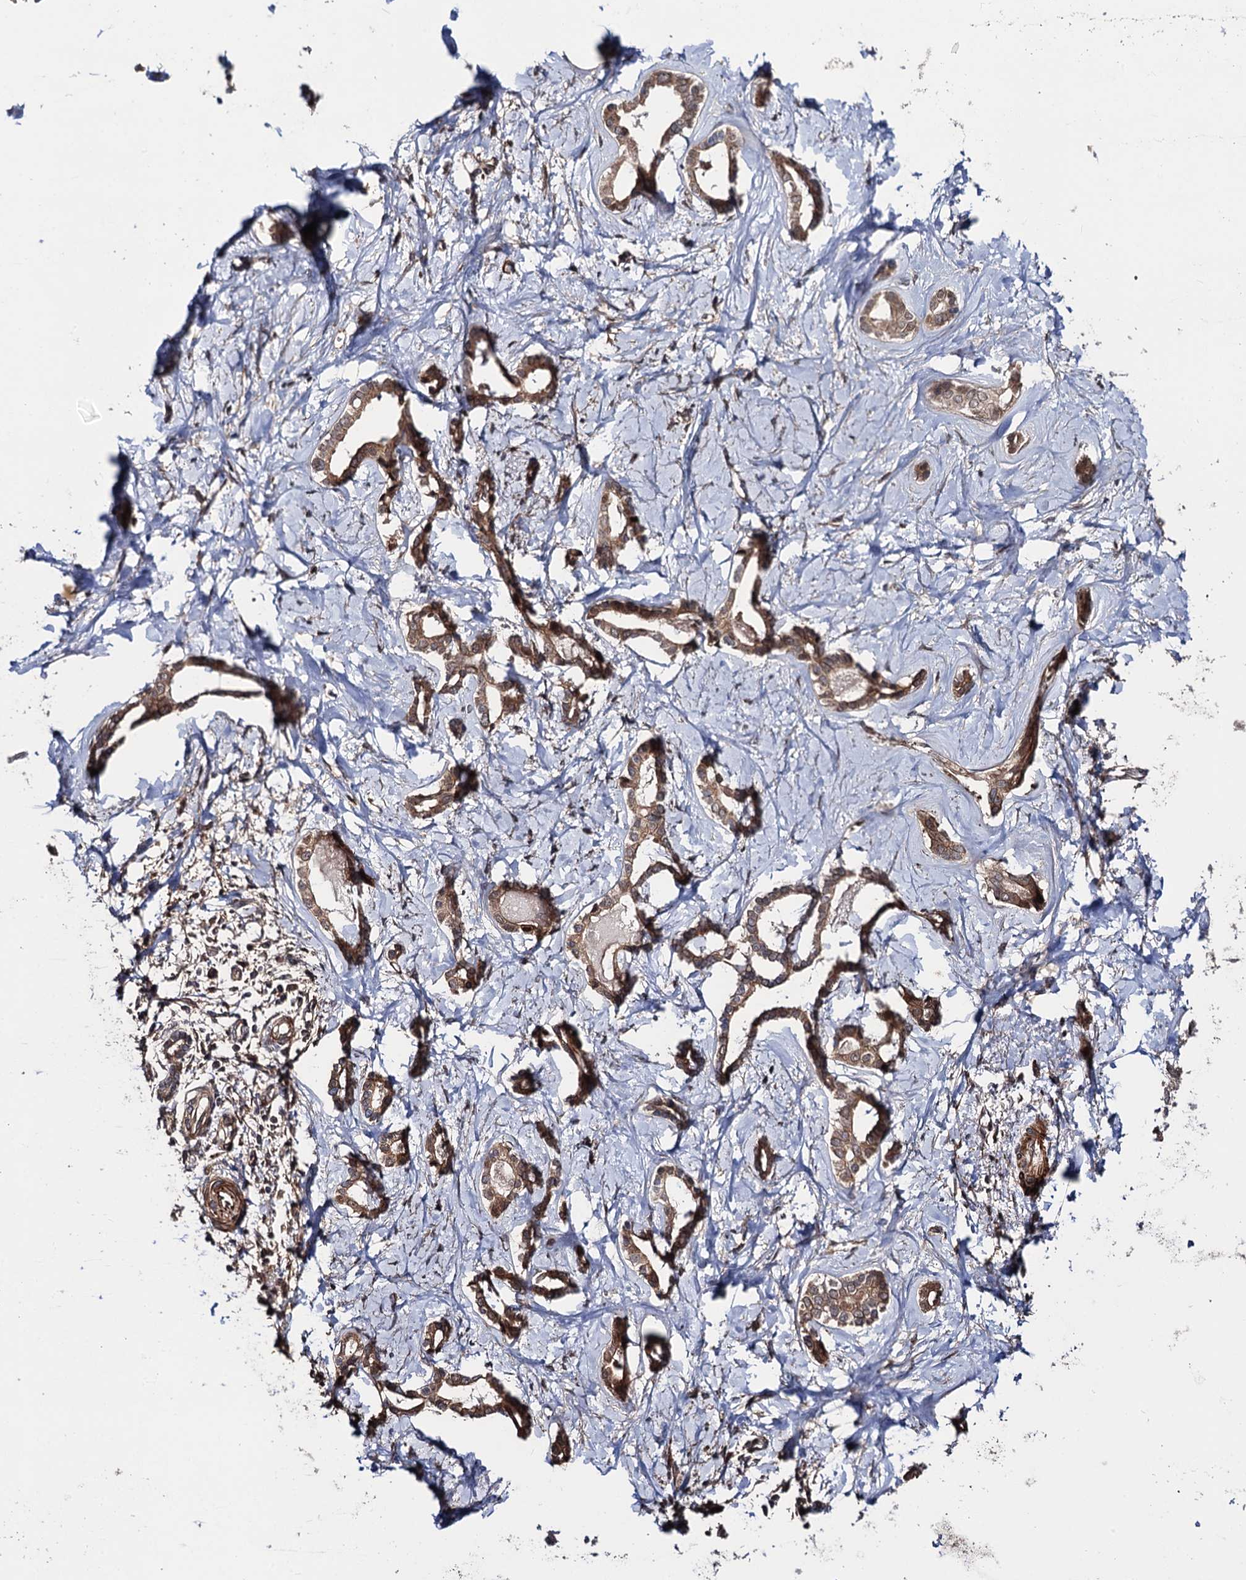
{"staining": {"intensity": "moderate", "quantity": "25%-75%", "location": "cytoplasmic/membranous"}, "tissue": "liver cancer", "cell_type": "Tumor cells", "image_type": "cancer", "snomed": [{"axis": "morphology", "description": "Carcinoma, Hepatocellular, NOS"}, {"axis": "topography", "description": "Liver"}], "caption": "Immunohistochemistry (IHC) histopathology image of human liver hepatocellular carcinoma stained for a protein (brown), which displays medium levels of moderate cytoplasmic/membranous staining in about 25%-75% of tumor cells.", "gene": "FSIP1", "patient": {"sex": "female", "age": 73}}